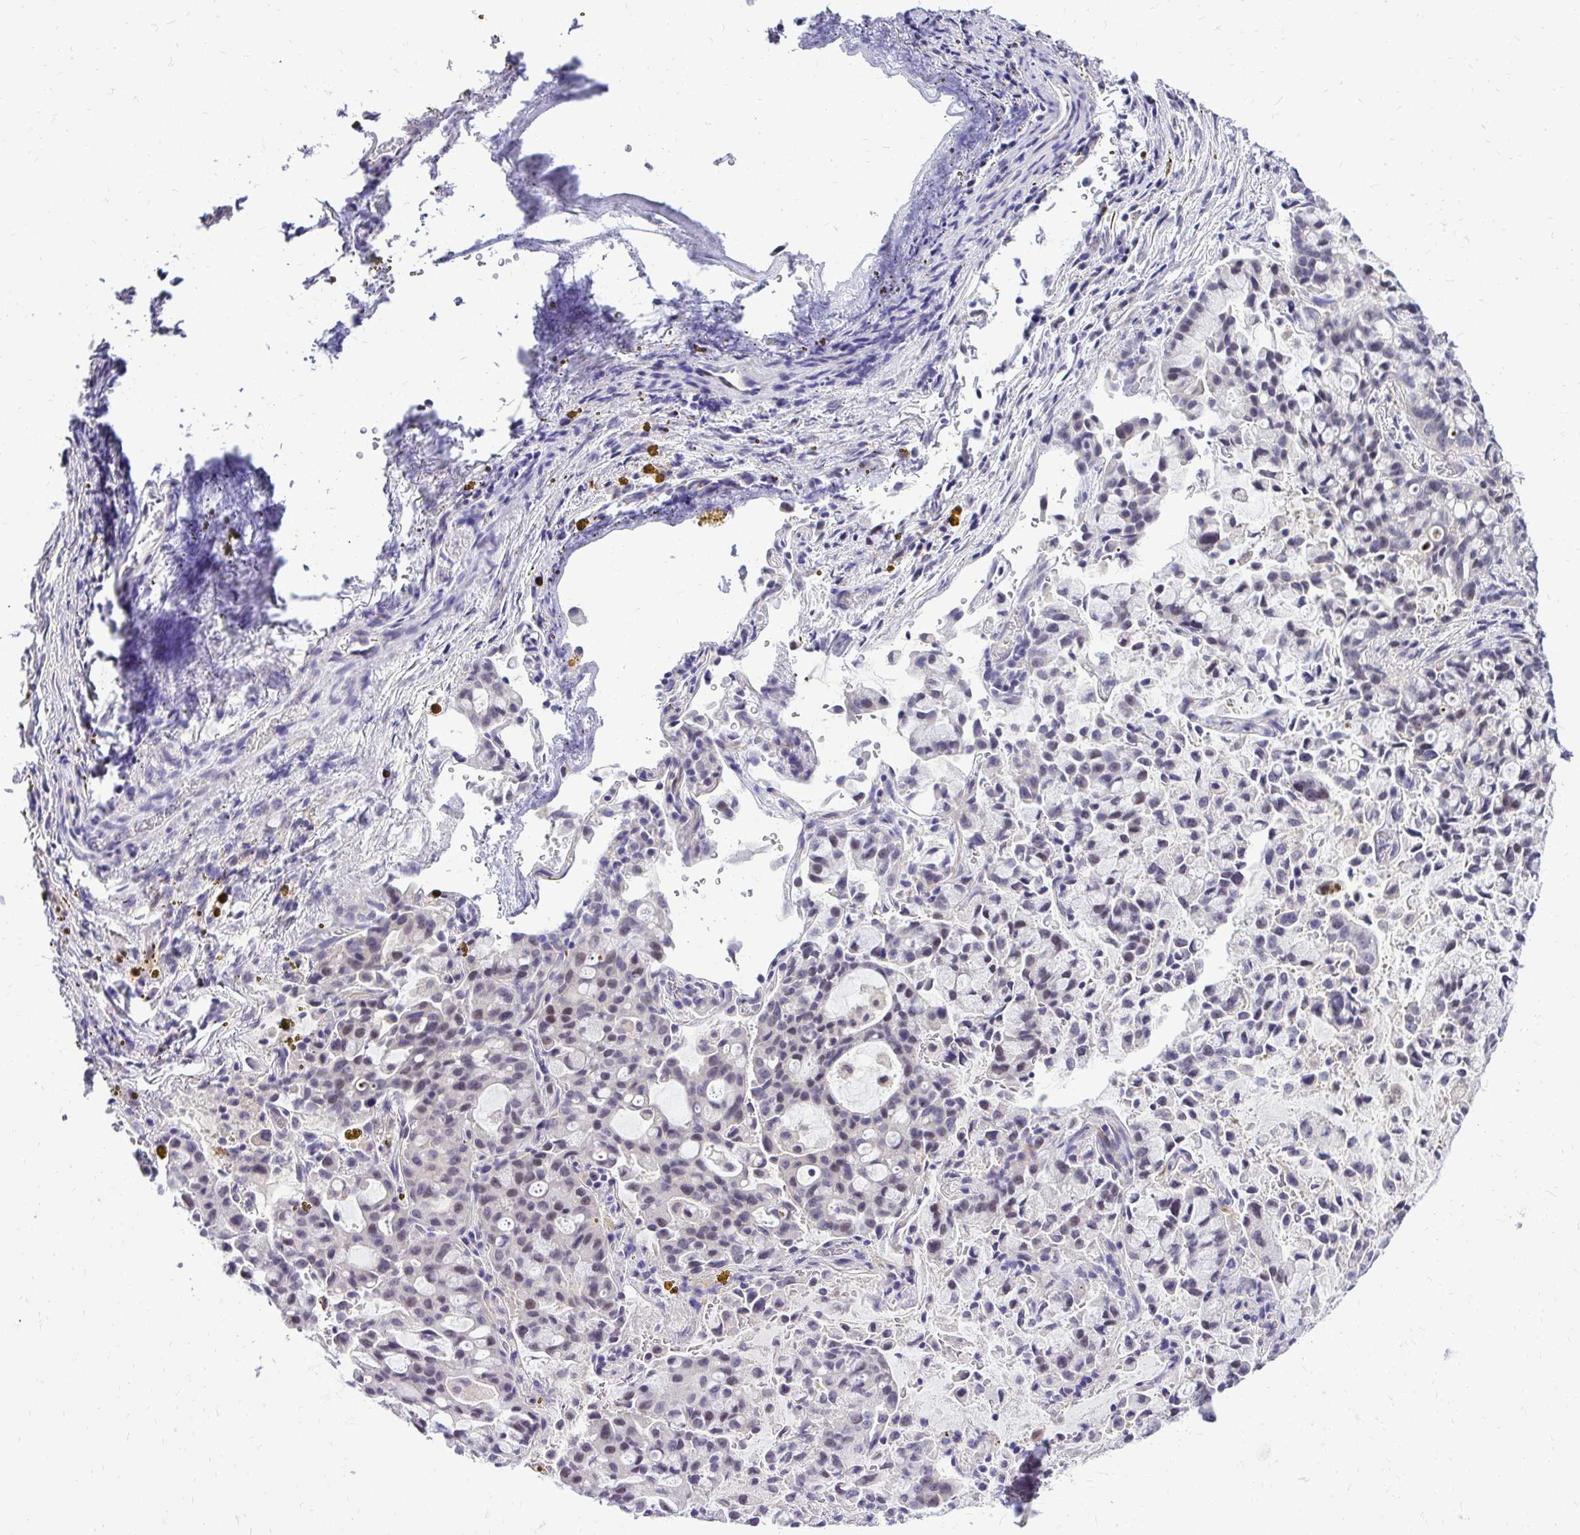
{"staining": {"intensity": "negative", "quantity": "none", "location": "none"}, "tissue": "lung cancer", "cell_type": "Tumor cells", "image_type": "cancer", "snomed": [{"axis": "morphology", "description": "Adenocarcinoma, NOS"}, {"axis": "topography", "description": "Lung"}], "caption": "High magnification brightfield microscopy of lung cancer (adenocarcinoma) stained with DAB (3,3'-diaminobenzidine) (brown) and counterstained with hematoxylin (blue): tumor cells show no significant expression.", "gene": "ZSWIM9", "patient": {"sex": "female", "age": 44}}